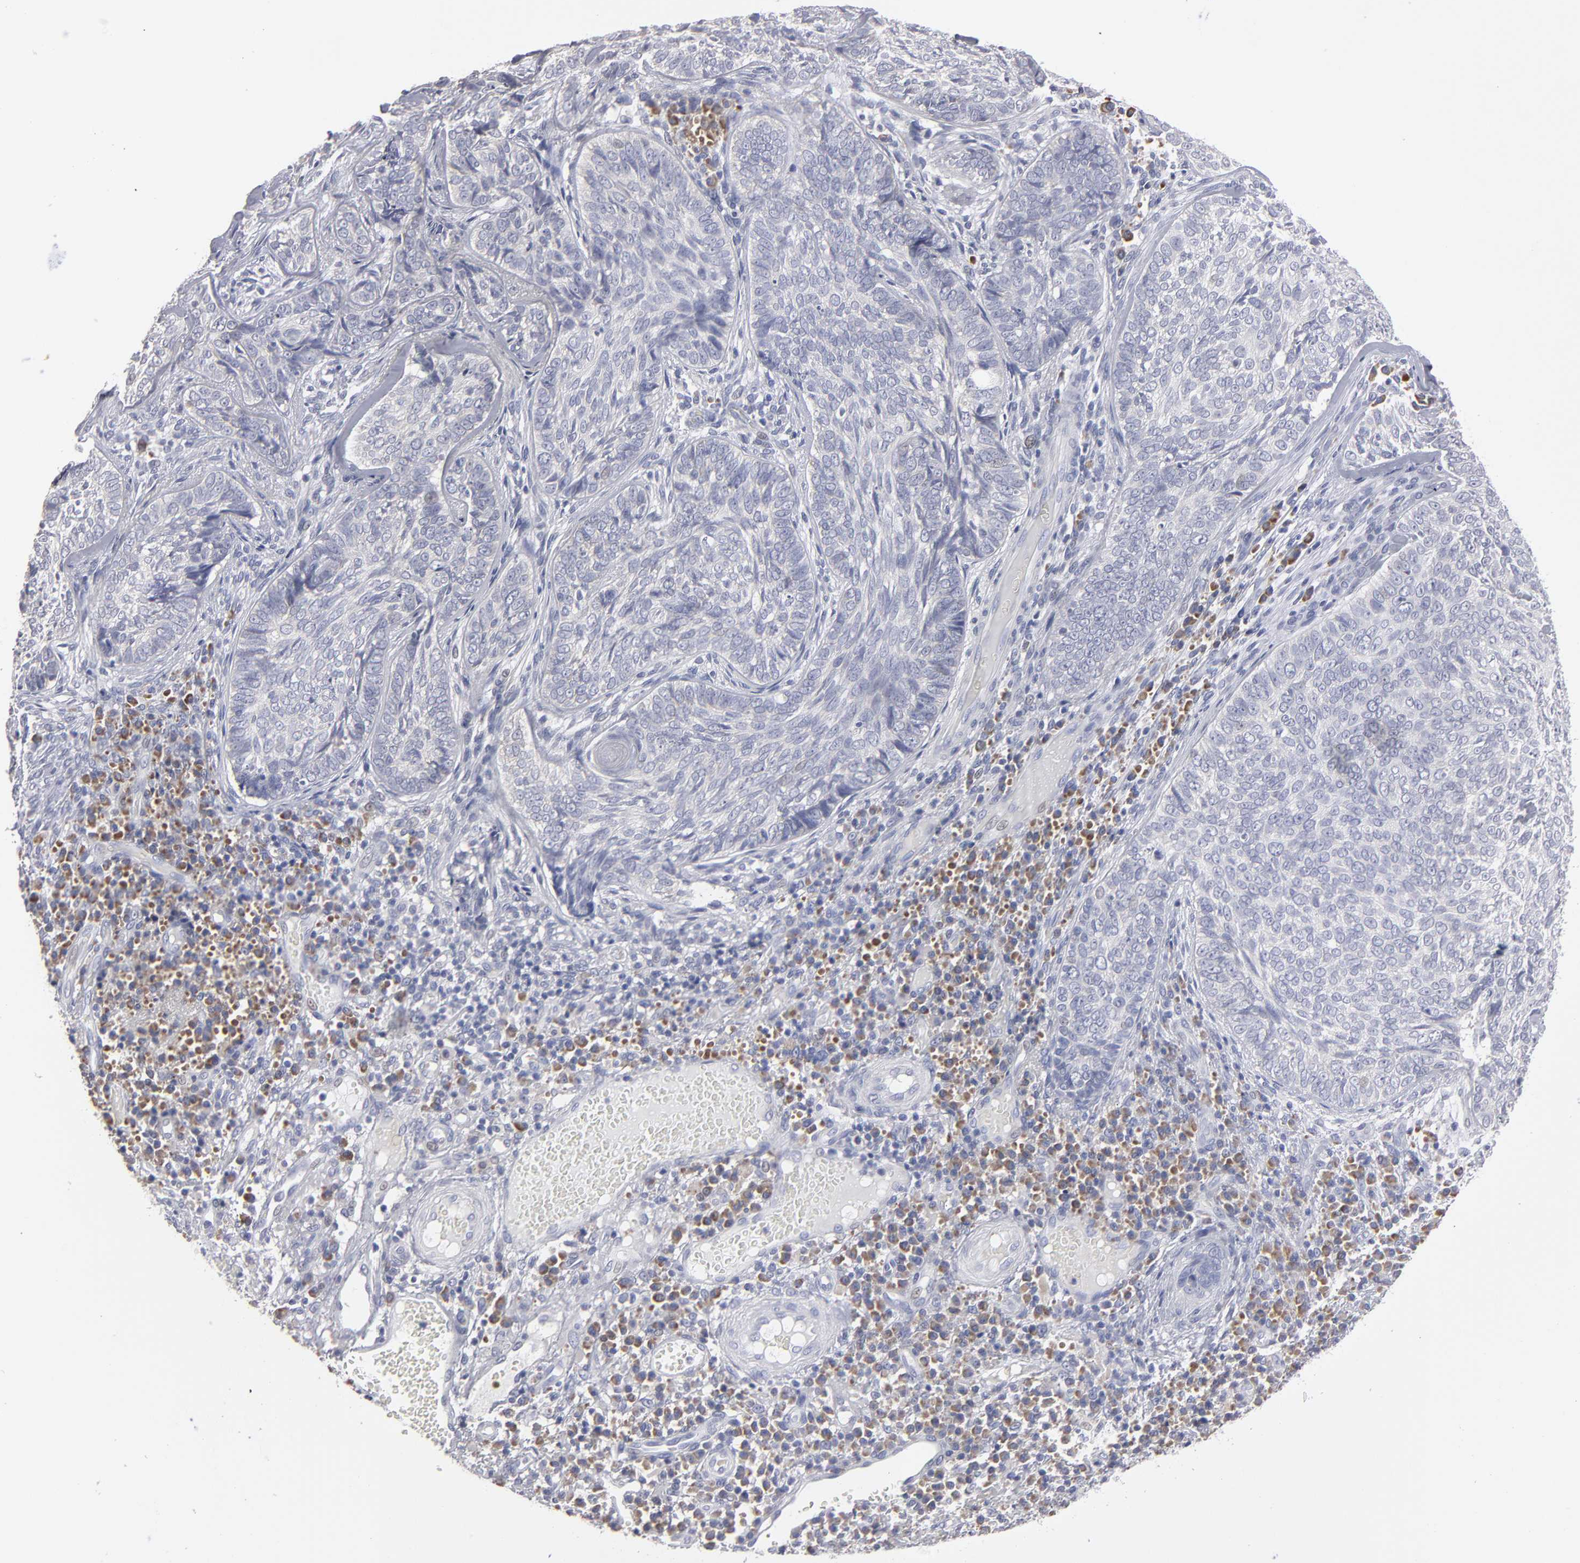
{"staining": {"intensity": "negative", "quantity": "none", "location": "none"}, "tissue": "skin cancer", "cell_type": "Tumor cells", "image_type": "cancer", "snomed": [{"axis": "morphology", "description": "Basal cell carcinoma"}, {"axis": "topography", "description": "Skin"}], "caption": "DAB immunohistochemical staining of human skin cancer (basal cell carcinoma) displays no significant positivity in tumor cells.", "gene": "CCDC80", "patient": {"sex": "male", "age": 72}}